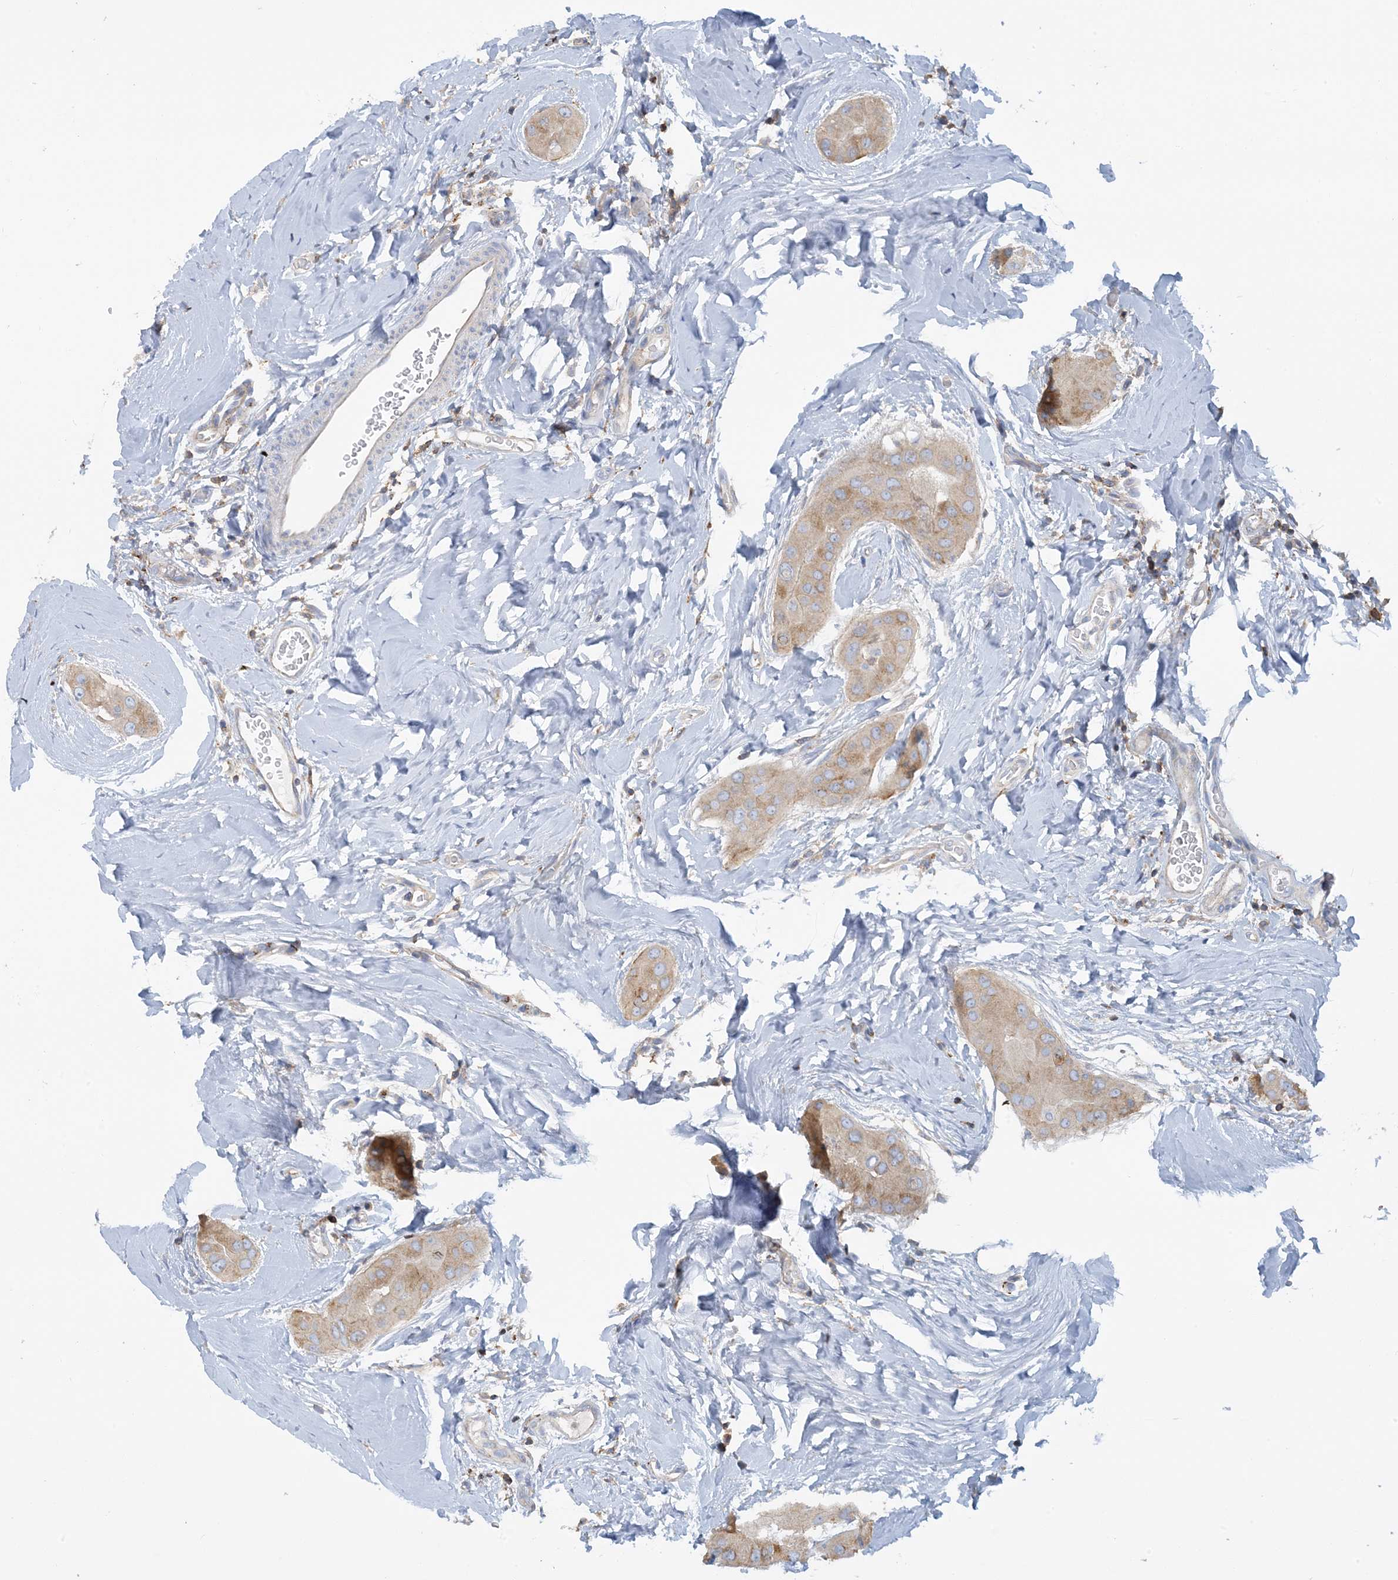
{"staining": {"intensity": "weak", "quantity": ">75%", "location": "cytoplasmic/membranous"}, "tissue": "thyroid cancer", "cell_type": "Tumor cells", "image_type": "cancer", "snomed": [{"axis": "morphology", "description": "Papillary adenocarcinoma, NOS"}, {"axis": "topography", "description": "Thyroid gland"}], "caption": "Thyroid papillary adenocarcinoma tissue demonstrates weak cytoplasmic/membranous expression in approximately >75% of tumor cells, visualized by immunohistochemistry.", "gene": "CALHM5", "patient": {"sex": "male", "age": 33}}